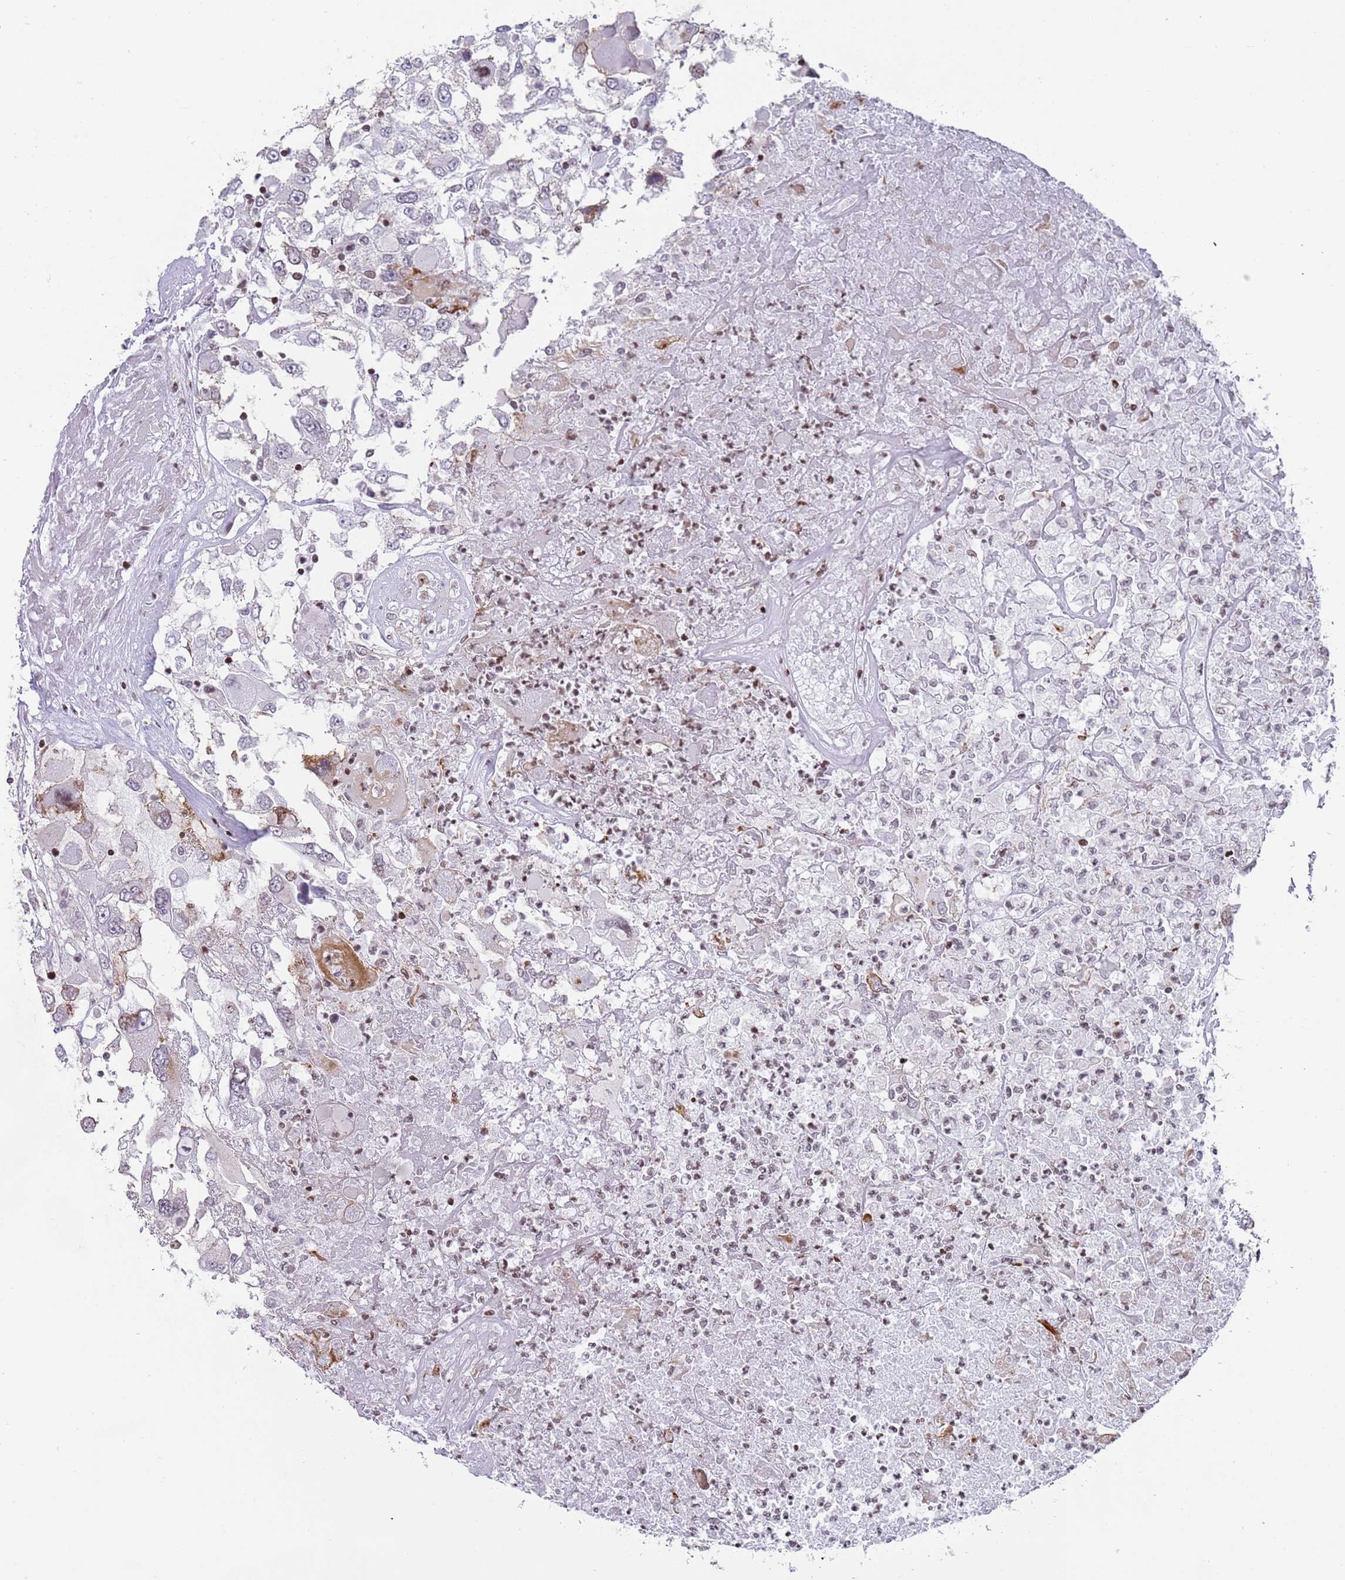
{"staining": {"intensity": "negative", "quantity": "none", "location": "none"}, "tissue": "renal cancer", "cell_type": "Tumor cells", "image_type": "cancer", "snomed": [{"axis": "morphology", "description": "Adenocarcinoma, NOS"}, {"axis": "topography", "description": "Kidney"}], "caption": "Adenocarcinoma (renal) was stained to show a protein in brown. There is no significant positivity in tumor cells. Nuclei are stained in blue.", "gene": "HDAC8", "patient": {"sex": "female", "age": 52}}